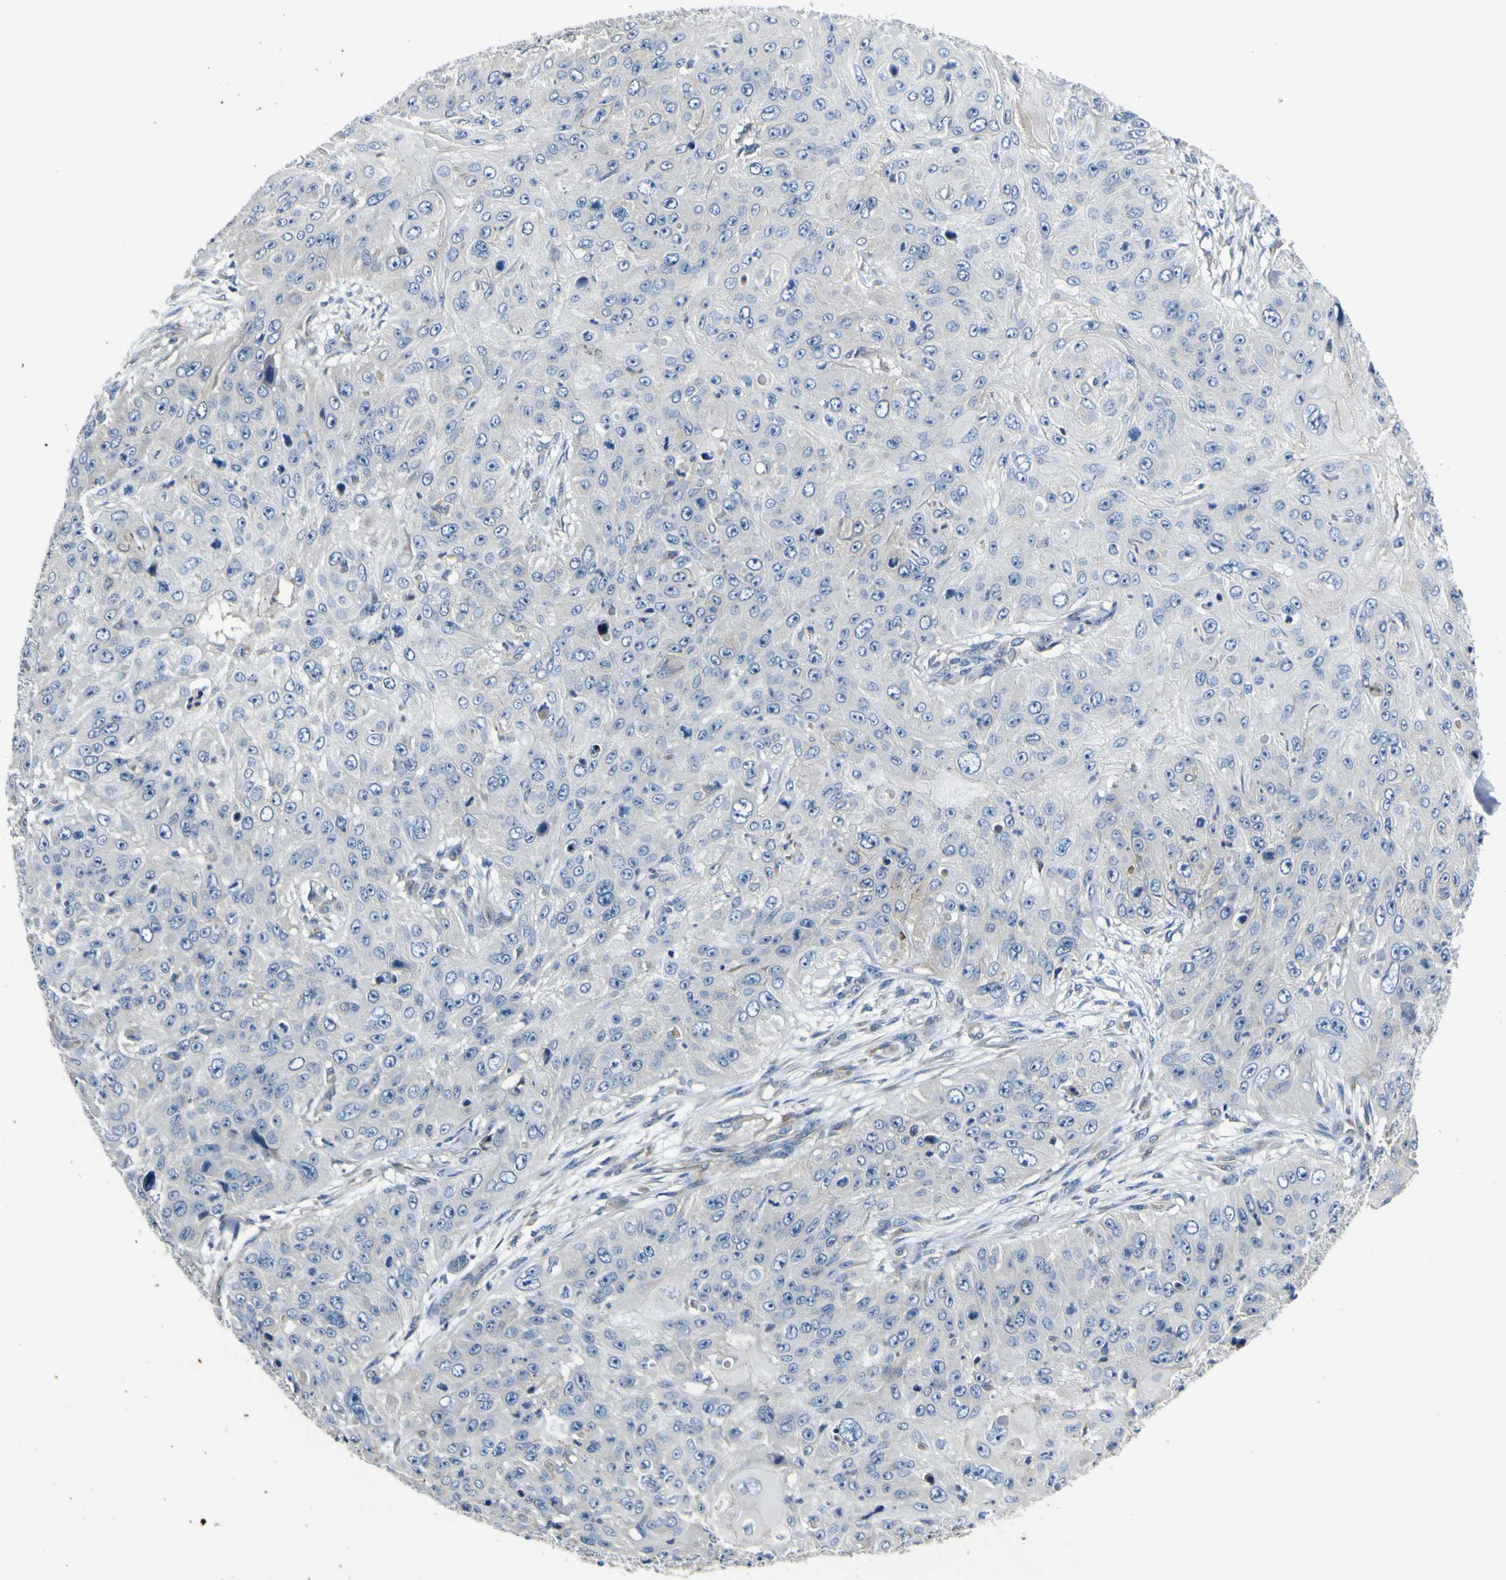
{"staining": {"intensity": "negative", "quantity": "none", "location": "none"}, "tissue": "skin cancer", "cell_type": "Tumor cells", "image_type": "cancer", "snomed": [{"axis": "morphology", "description": "Squamous cell carcinoma, NOS"}, {"axis": "topography", "description": "Skin"}], "caption": "An immunohistochemistry (IHC) photomicrograph of skin cancer is shown. There is no staining in tumor cells of skin cancer.", "gene": "LDLR", "patient": {"sex": "female", "age": 80}}